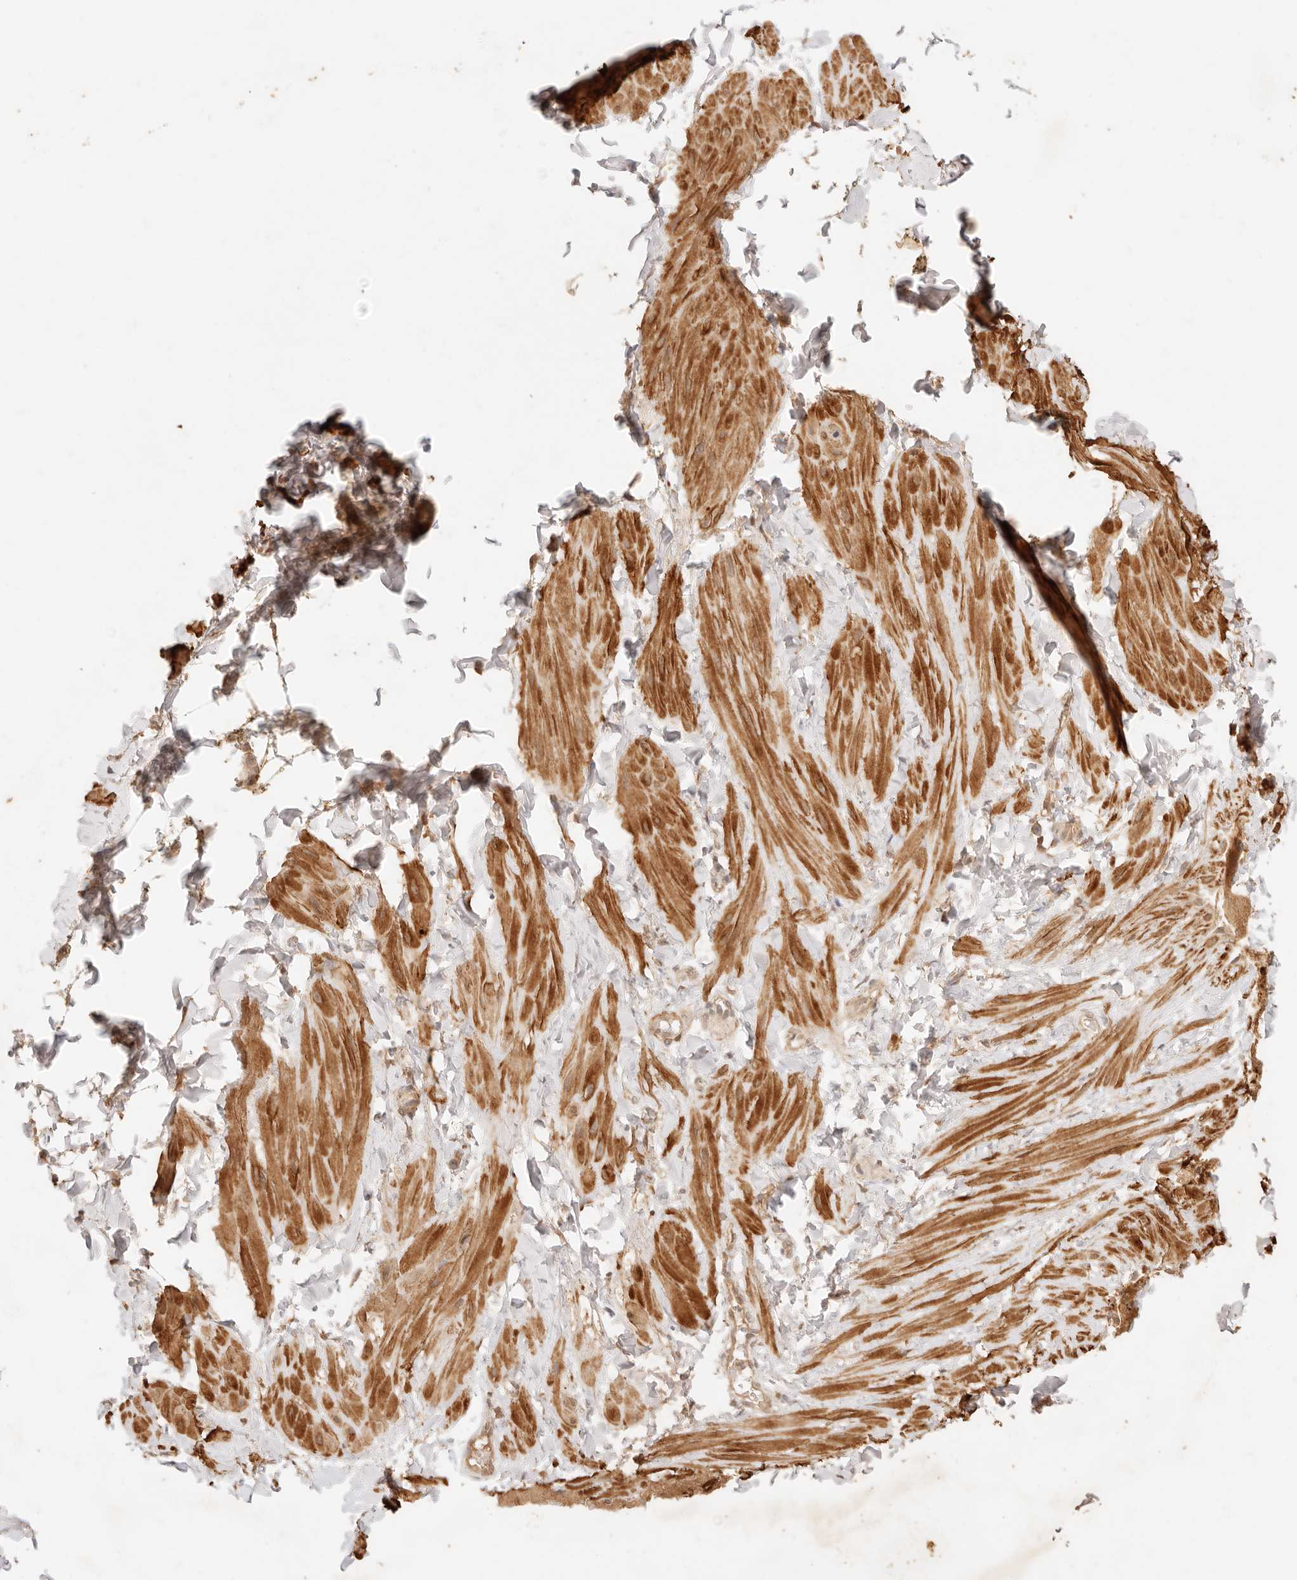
{"staining": {"intensity": "weak", "quantity": ">75%", "location": "cytoplasmic/membranous"}, "tissue": "soft tissue", "cell_type": "Fibroblasts", "image_type": "normal", "snomed": [{"axis": "morphology", "description": "Normal tissue, NOS"}, {"axis": "topography", "description": "Adipose tissue"}, {"axis": "topography", "description": "Vascular tissue"}, {"axis": "topography", "description": "Peripheral nerve tissue"}], "caption": "Immunohistochemistry (IHC) staining of benign soft tissue, which displays low levels of weak cytoplasmic/membranous expression in about >75% of fibroblasts indicating weak cytoplasmic/membranous protein expression. The staining was performed using DAB (3,3'-diaminobenzidine) (brown) for protein detection and nuclei were counterstained in hematoxylin (blue).", "gene": "TRIM11", "patient": {"sex": "male", "age": 25}}